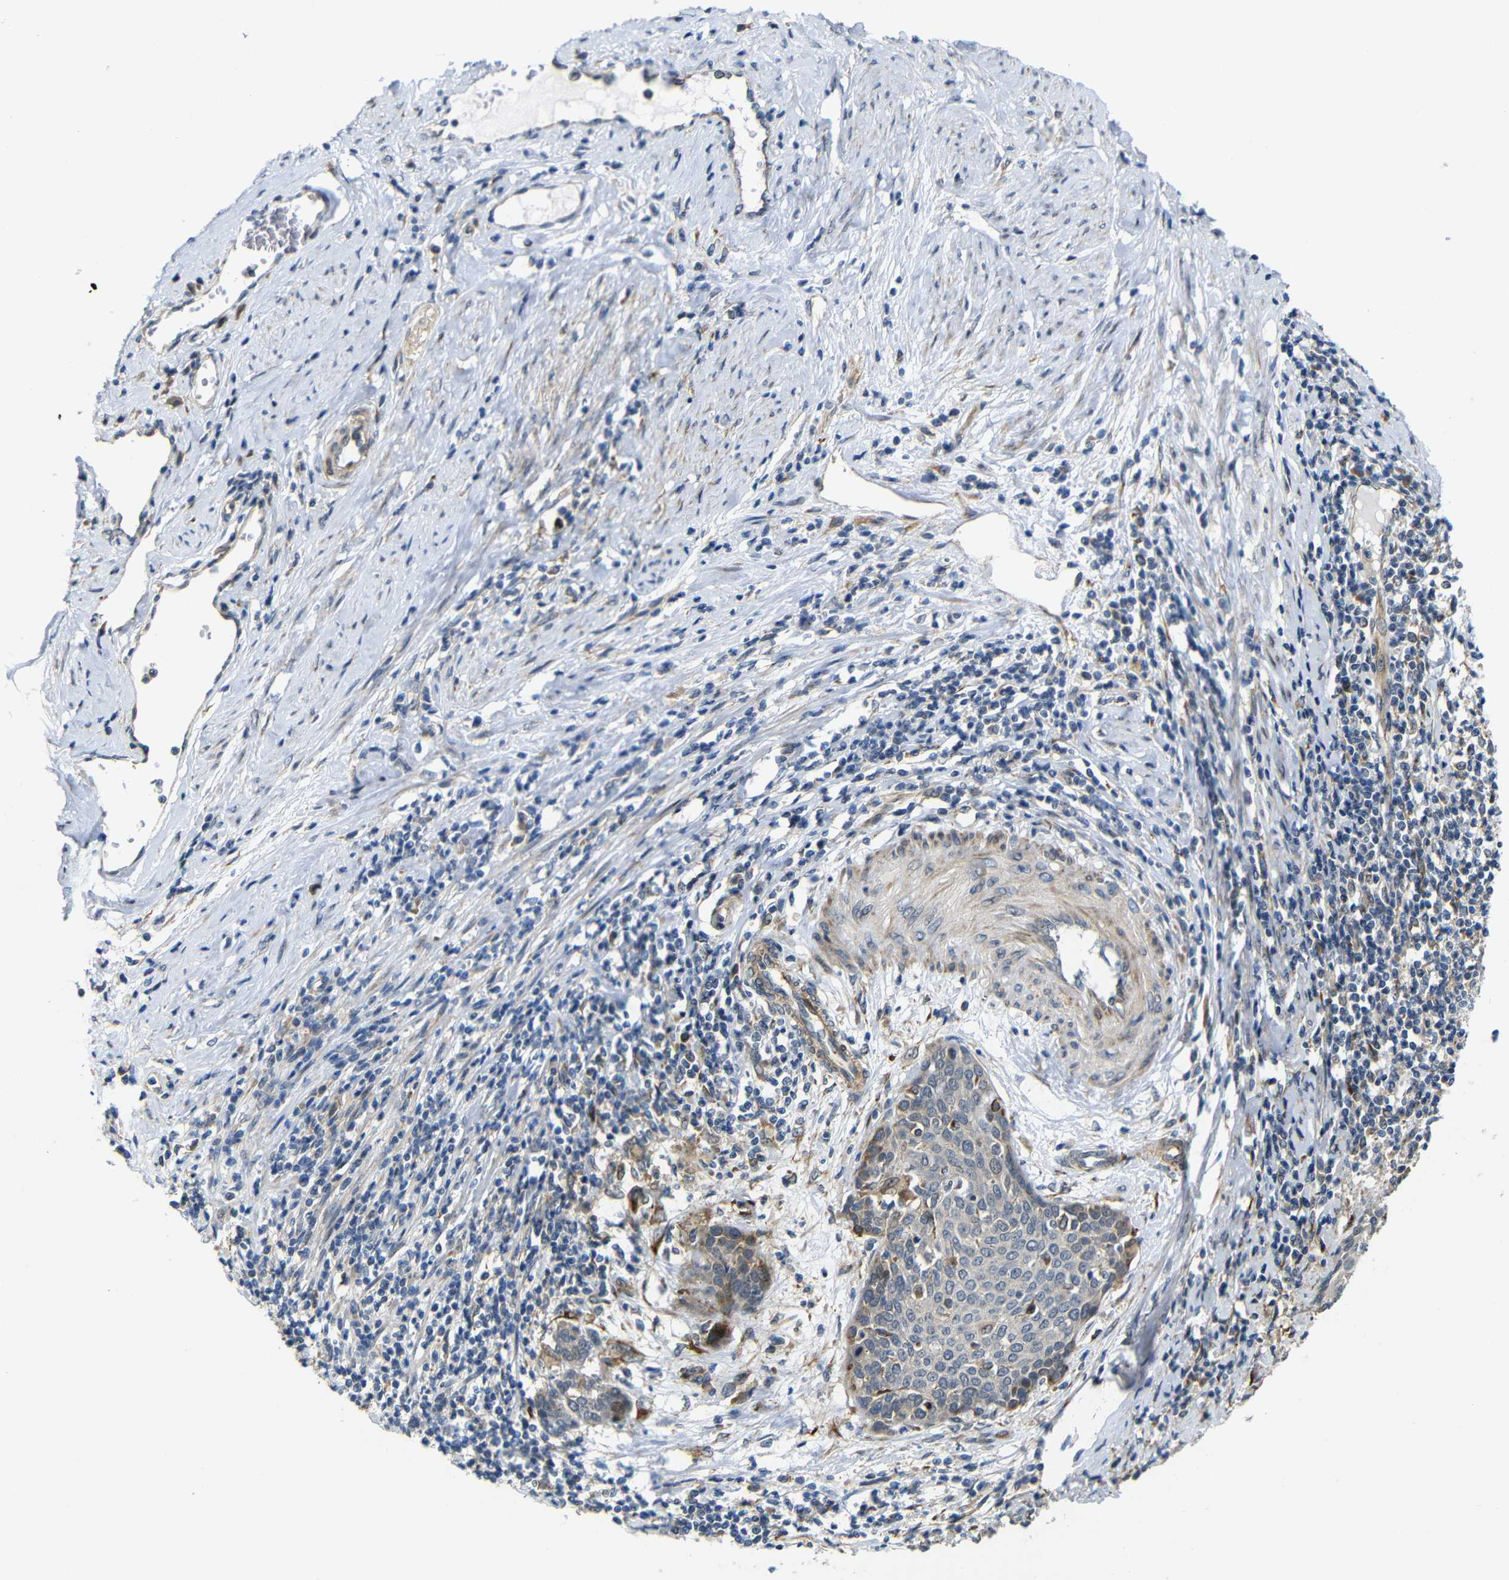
{"staining": {"intensity": "moderate", "quantity": "25%-75%", "location": "cytoplasmic/membranous"}, "tissue": "cervical cancer", "cell_type": "Tumor cells", "image_type": "cancer", "snomed": [{"axis": "morphology", "description": "Squamous cell carcinoma, NOS"}, {"axis": "topography", "description": "Cervix"}], "caption": "The photomicrograph shows a brown stain indicating the presence of a protein in the cytoplasmic/membranous of tumor cells in squamous cell carcinoma (cervical).", "gene": "P3H2", "patient": {"sex": "female", "age": 38}}